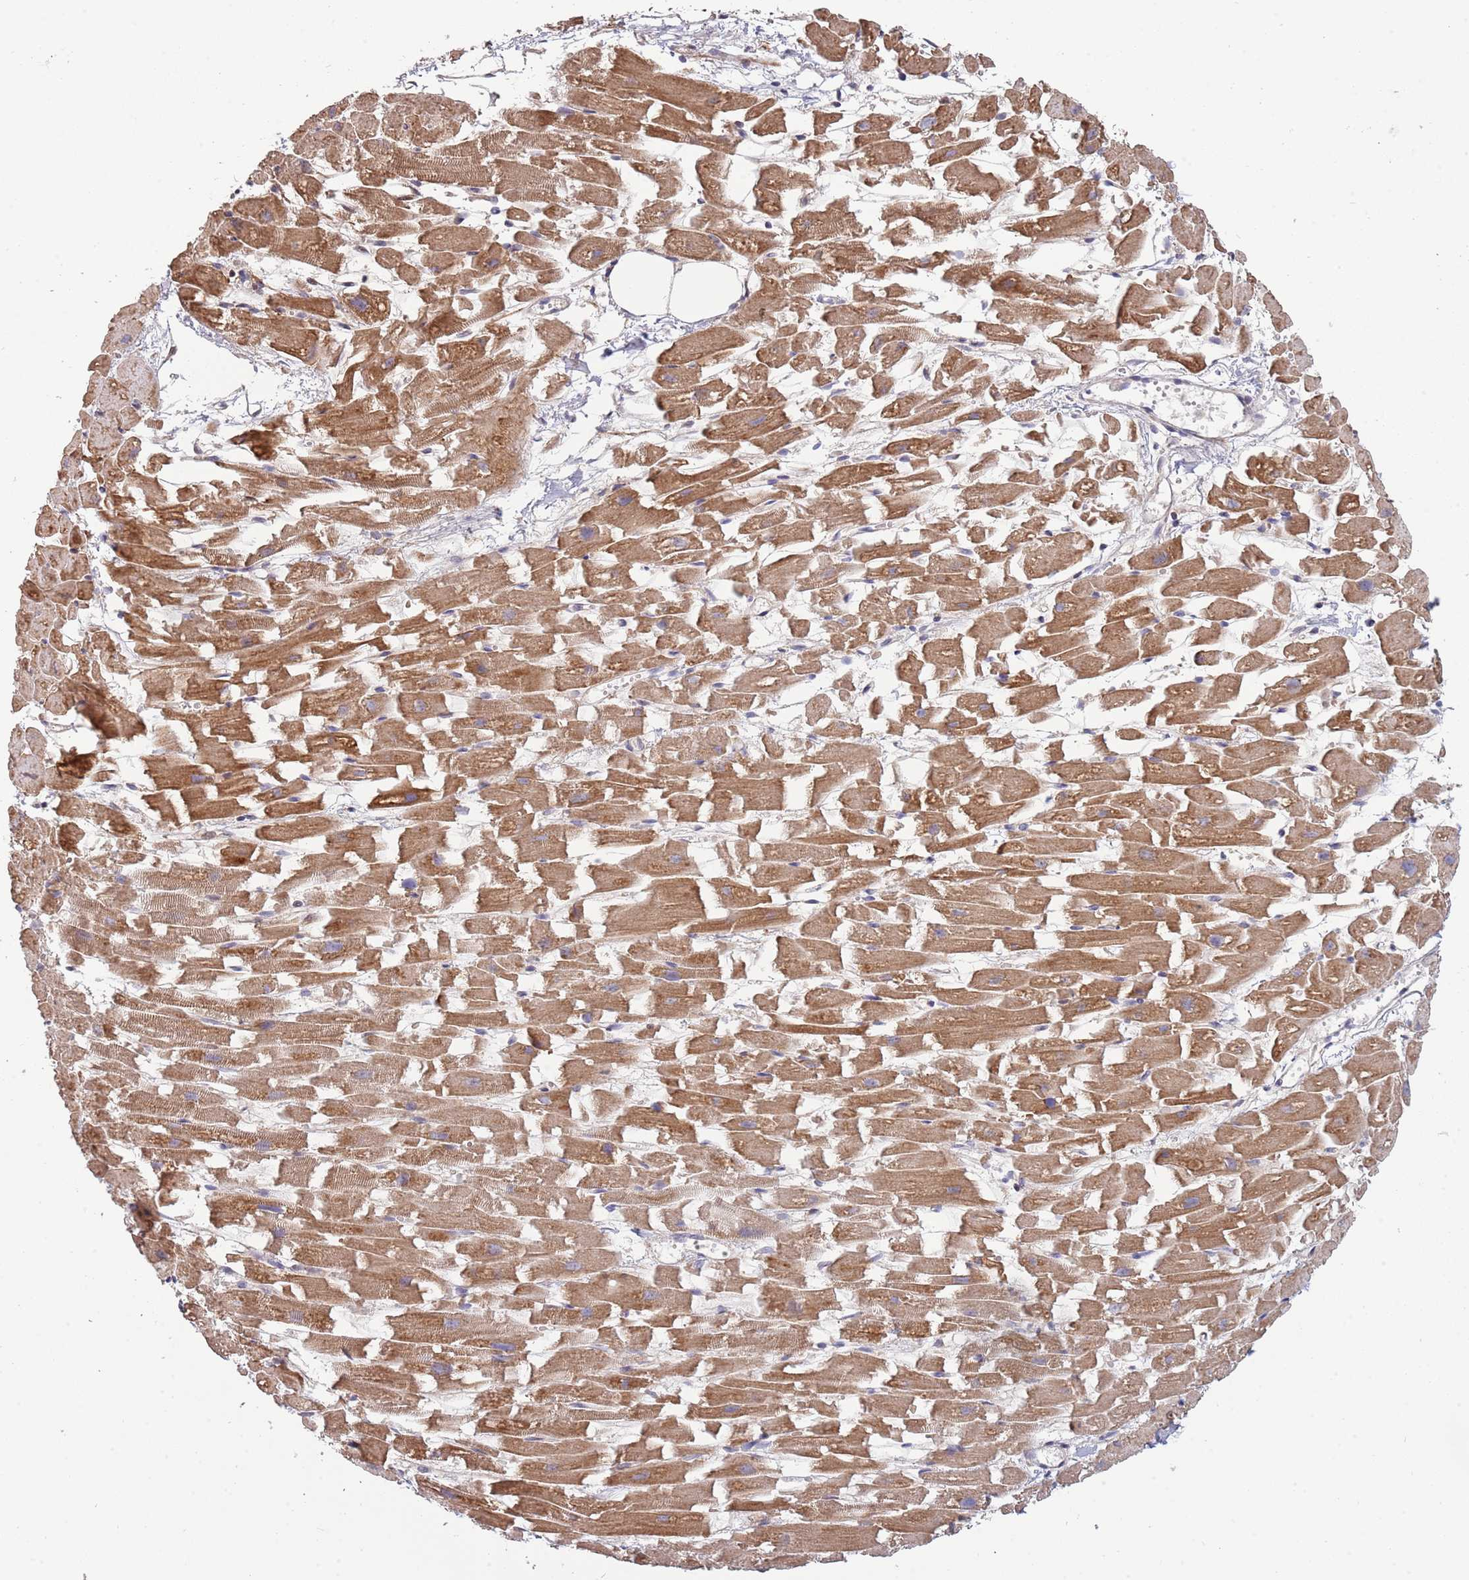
{"staining": {"intensity": "moderate", "quantity": ">75%", "location": "cytoplasmic/membranous"}, "tissue": "heart muscle", "cell_type": "Cardiomyocytes", "image_type": "normal", "snomed": [{"axis": "morphology", "description": "Normal tissue, NOS"}, {"axis": "topography", "description": "Heart"}], "caption": "Immunohistochemistry (IHC) histopathology image of unremarkable heart muscle: heart muscle stained using IHC displays medium levels of moderate protein expression localized specifically in the cytoplasmic/membranous of cardiomyocytes, appearing as a cytoplasmic/membranous brown color.", "gene": "SYNDIG1L", "patient": {"sex": "female", "age": 64}}